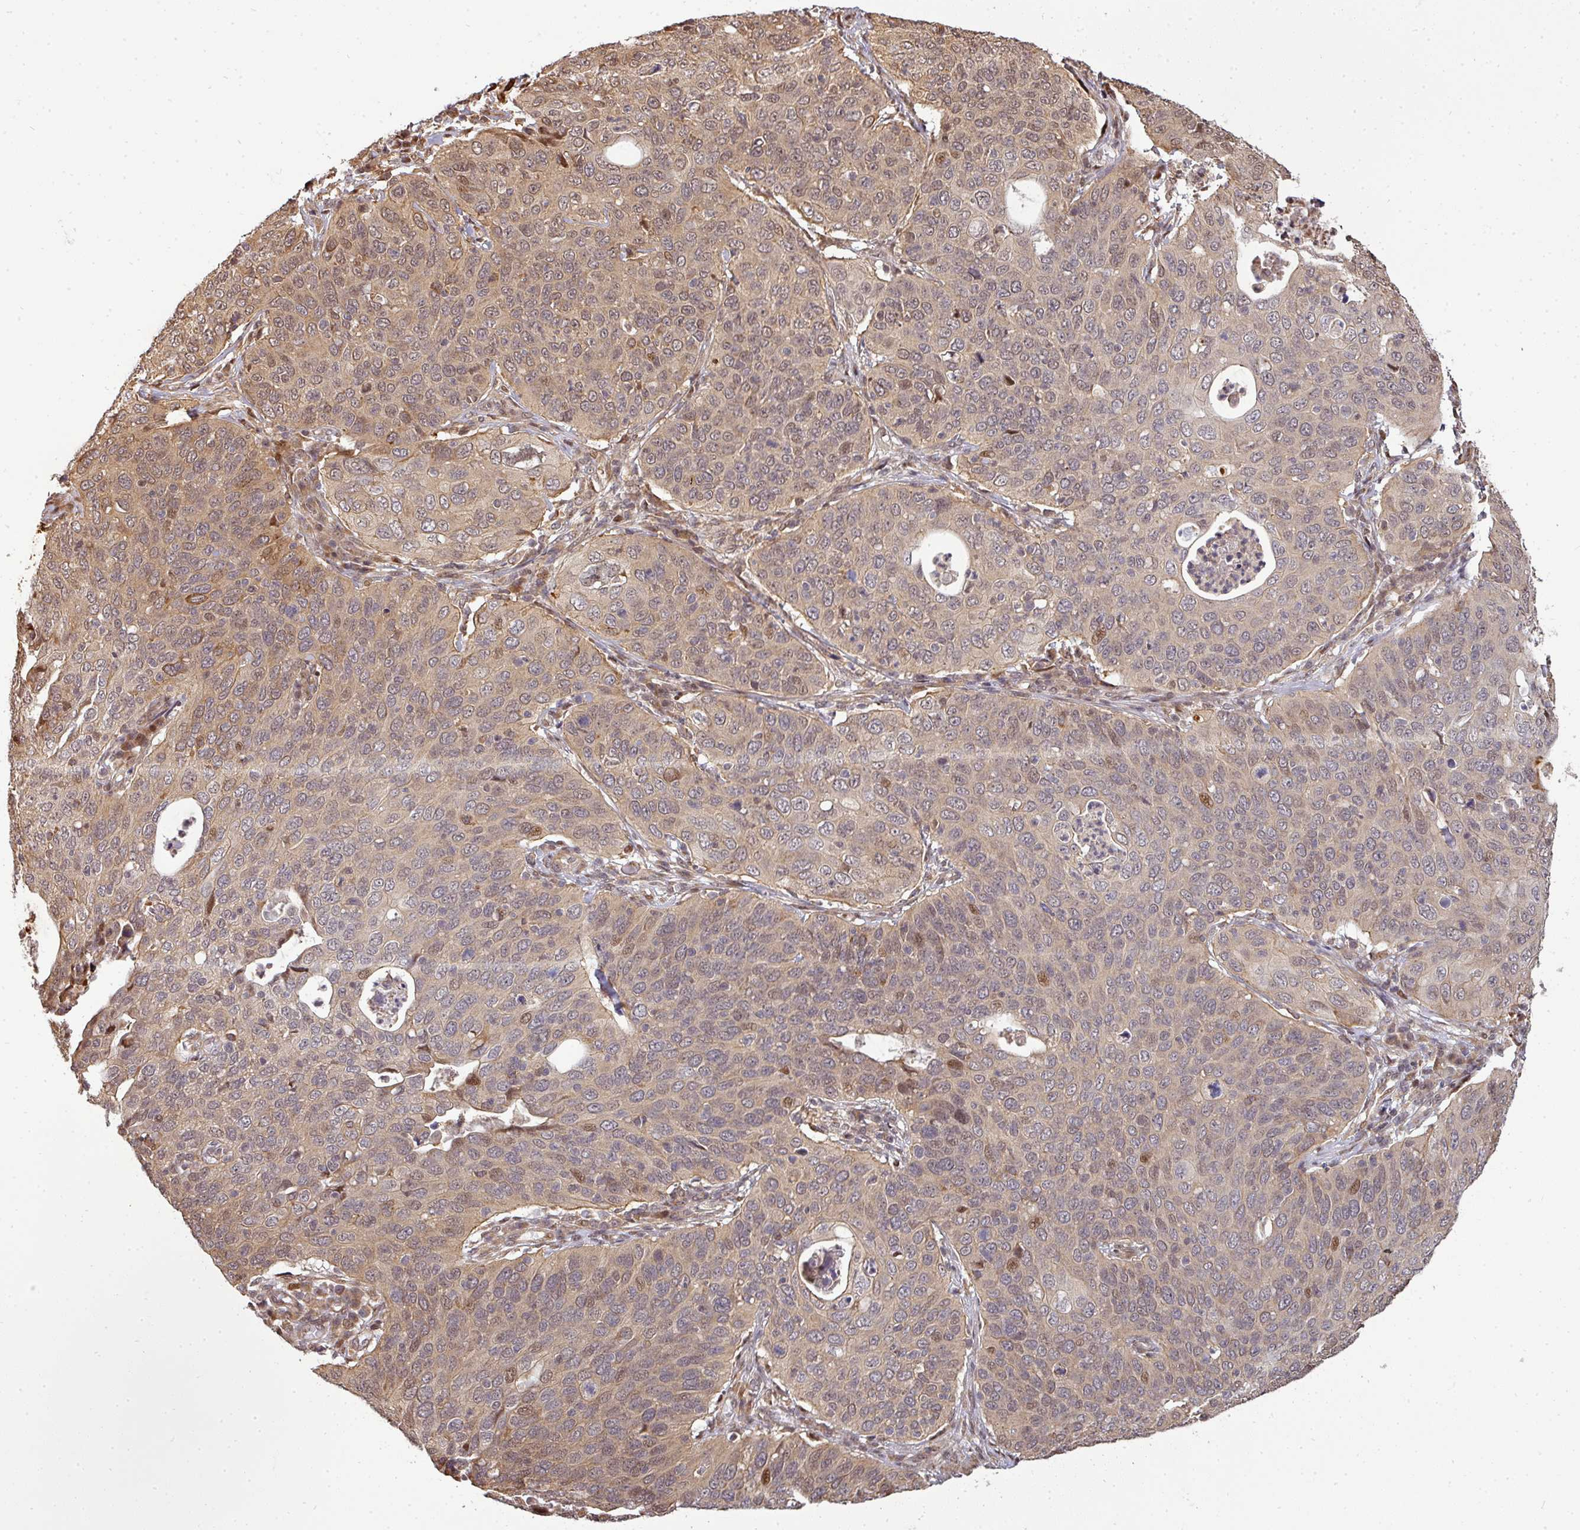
{"staining": {"intensity": "moderate", "quantity": ">75%", "location": "cytoplasmic/membranous,nuclear"}, "tissue": "cervical cancer", "cell_type": "Tumor cells", "image_type": "cancer", "snomed": [{"axis": "morphology", "description": "Squamous cell carcinoma, NOS"}, {"axis": "topography", "description": "Cervix"}], "caption": "This image reveals immunohistochemistry staining of human cervical squamous cell carcinoma, with medium moderate cytoplasmic/membranous and nuclear expression in about >75% of tumor cells.", "gene": "PATZ1", "patient": {"sex": "female", "age": 36}}